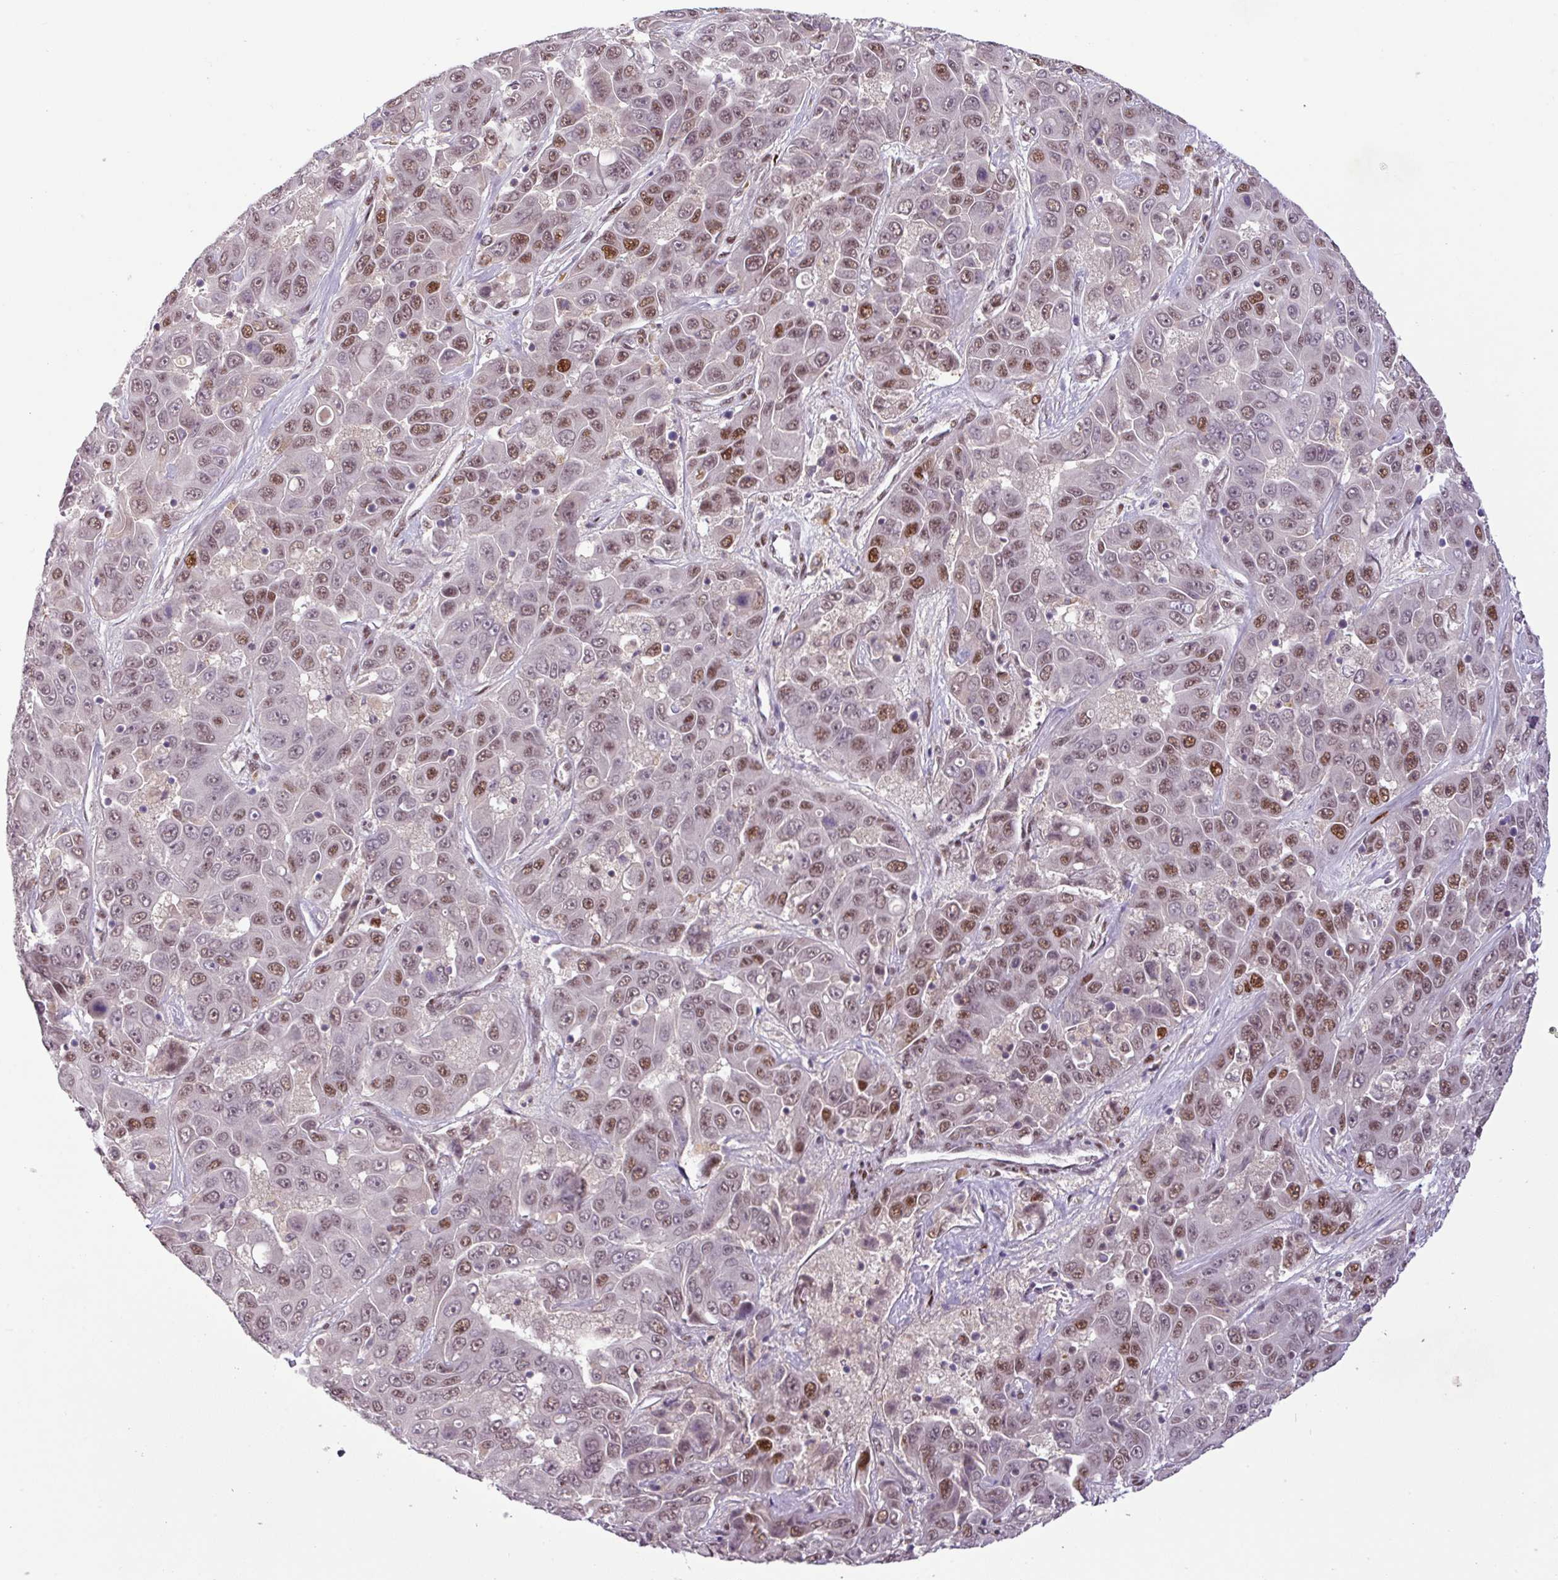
{"staining": {"intensity": "moderate", "quantity": "25%-75%", "location": "nuclear"}, "tissue": "liver cancer", "cell_type": "Tumor cells", "image_type": "cancer", "snomed": [{"axis": "morphology", "description": "Cholangiocarcinoma"}, {"axis": "topography", "description": "Liver"}], "caption": "This is an image of IHC staining of liver cancer, which shows moderate expression in the nuclear of tumor cells.", "gene": "IRF2BPL", "patient": {"sex": "female", "age": 52}}